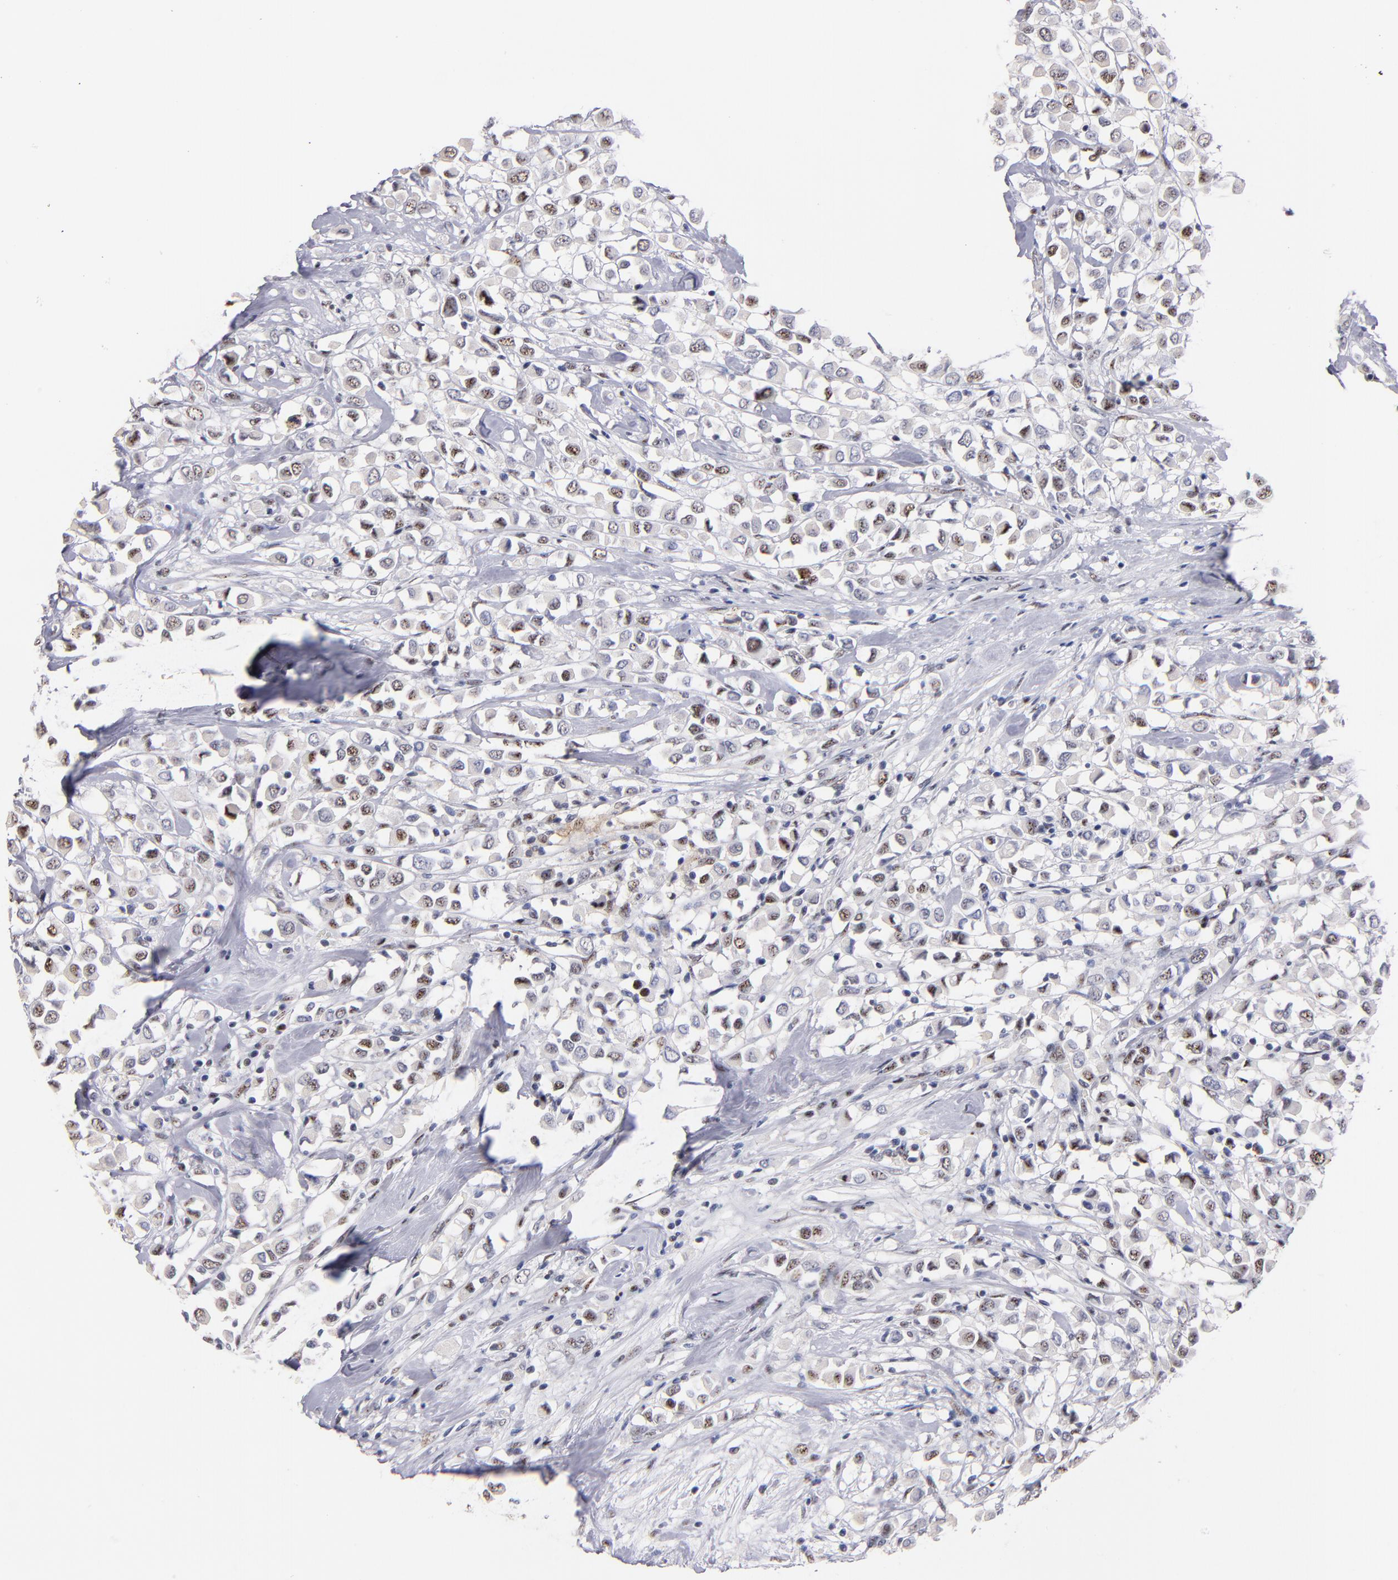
{"staining": {"intensity": "moderate", "quantity": "25%-75%", "location": "nuclear"}, "tissue": "breast cancer", "cell_type": "Tumor cells", "image_type": "cancer", "snomed": [{"axis": "morphology", "description": "Duct carcinoma"}, {"axis": "topography", "description": "Breast"}], "caption": "Immunohistochemistry (IHC) of invasive ductal carcinoma (breast) shows medium levels of moderate nuclear expression in about 25%-75% of tumor cells. (IHC, brightfield microscopy, high magnification).", "gene": "RAF1", "patient": {"sex": "female", "age": 61}}